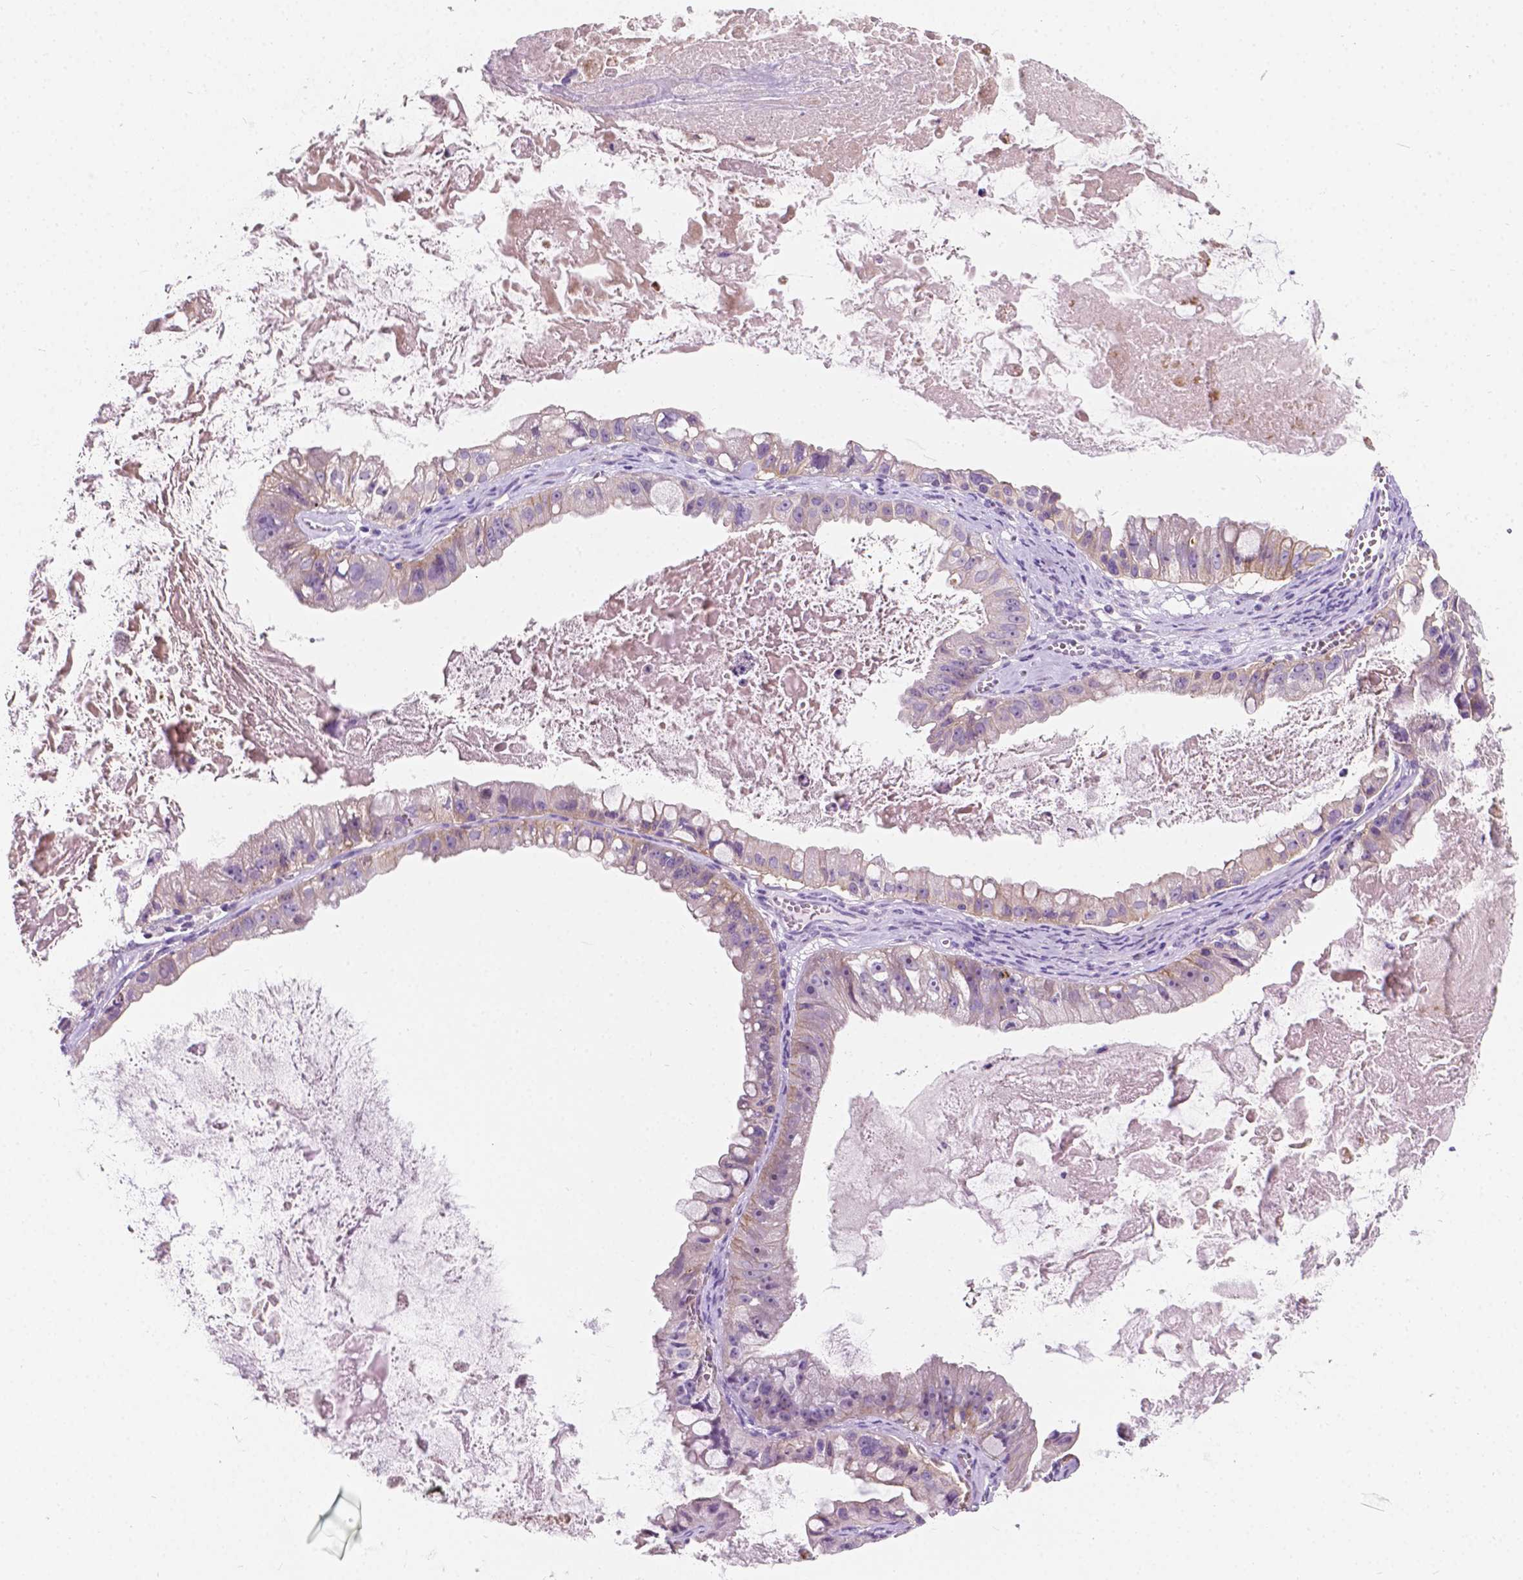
{"staining": {"intensity": "weak", "quantity": "<25%", "location": "cytoplasmic/membranous"}, "tissue": "ovarian cancer", "cell_type": "Tumor cells", "image_type": "cancer", "snomed": [{"axis": "morphology", "description": "Cystadenocarcinoma, mucinous, NOS"}, {"axis": "topography", "description": "Ovary"}], "caption": "Immunohistochemical staining of human ovarian cancer (mucinous cystadenocarcinoma) shows no significant staining in tumor cells.", "gene": "NOS1AP", "patient": {"sex": "female", "age": 61}}